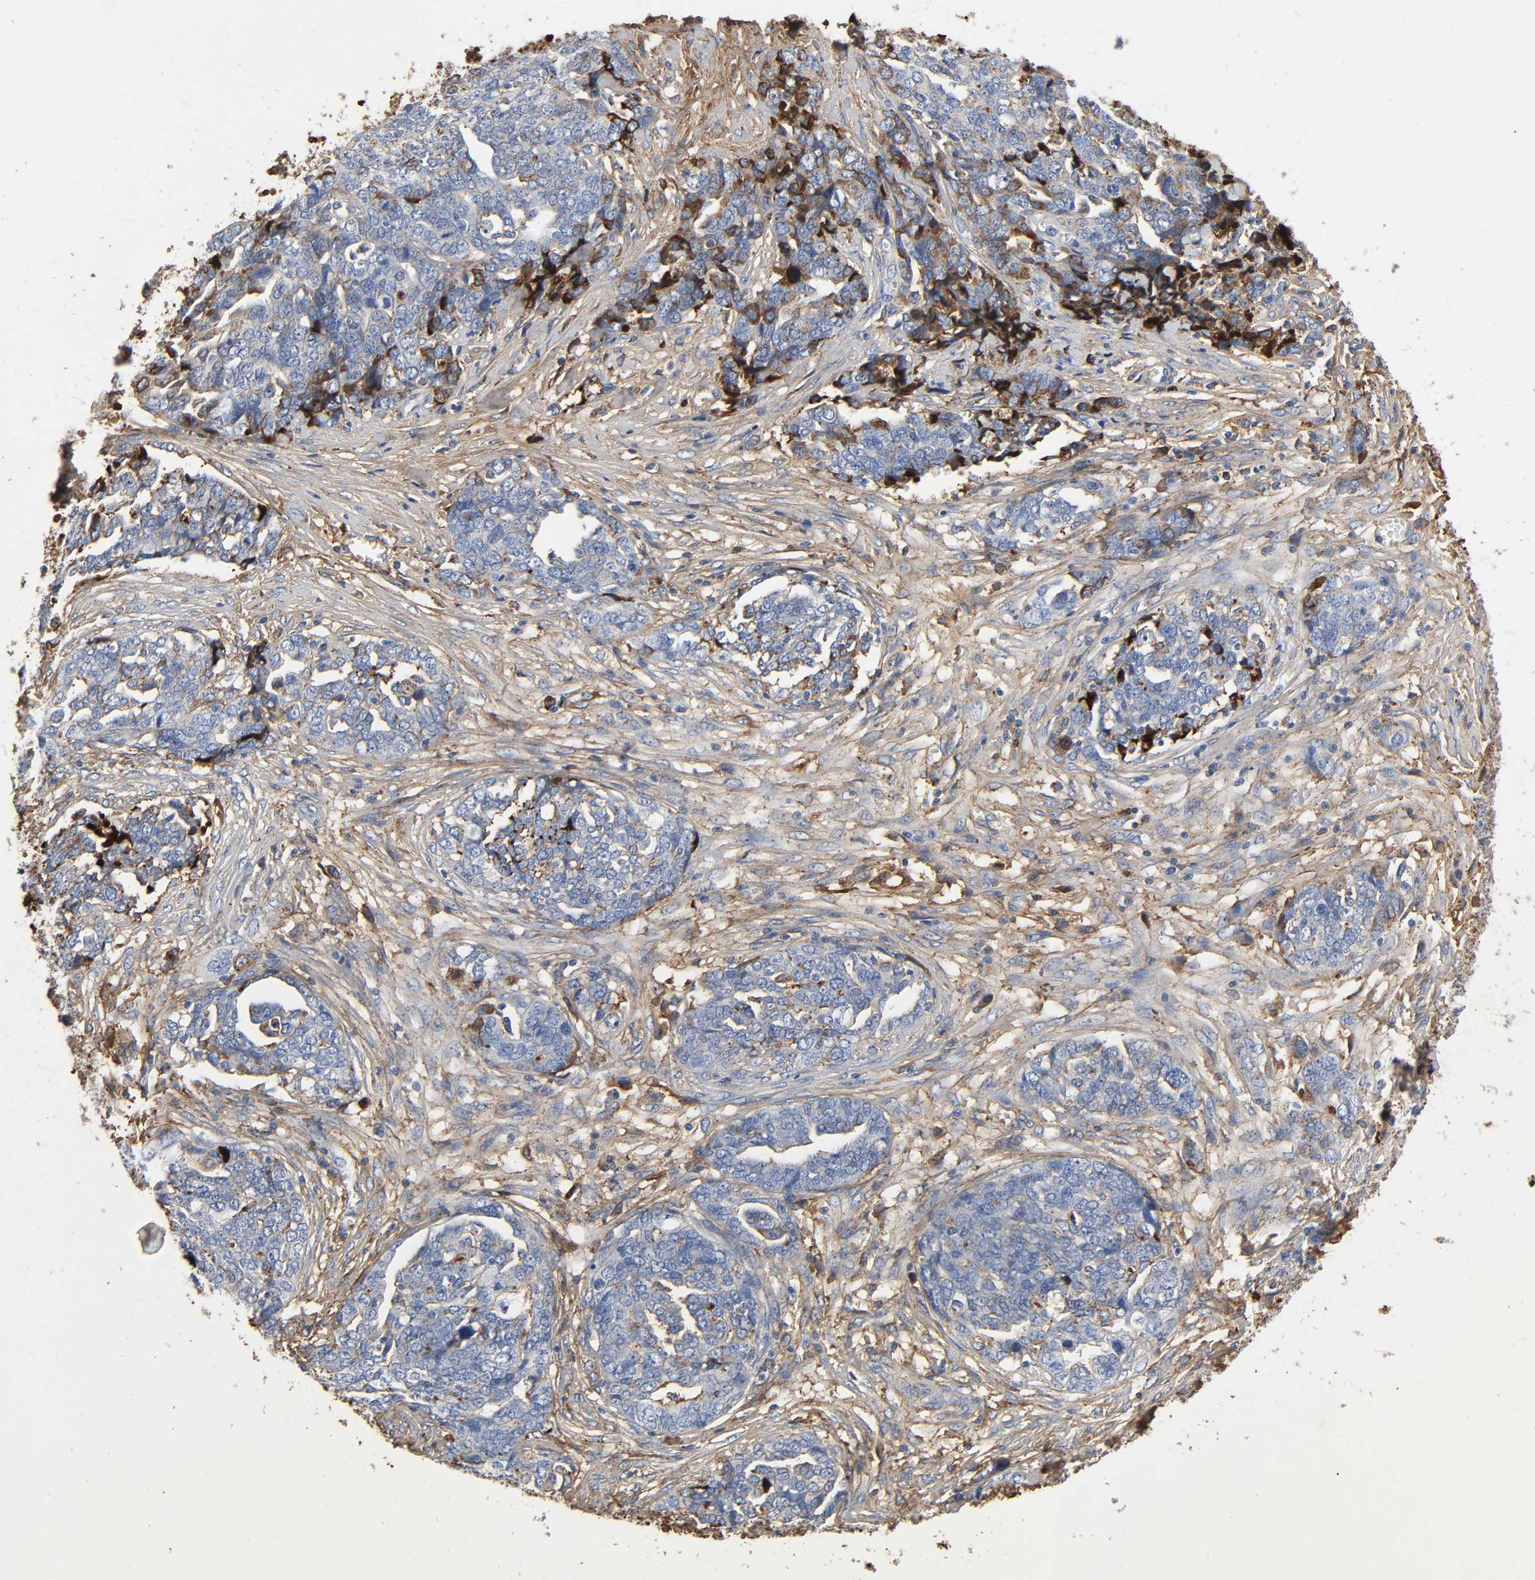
{"staining": {"intensity": "strong", "quantity": "<25%", "location": "cytoplasmic/membranous"}, "tissue": "ovarian cancer", "cell_type": "Tumor cells", "image_type": "cancer", "snomed": [{"axis": "morphology", "description": "Normal tissue, NOS"}, {"axis": "morphology", "description": "Cystadenocarcinoma, serous, NOS"}, {"axis": "topography", "description": "Fallopian tube"}, {"axis": "topography", "description": "Ovary"}], "caption": "Protein staining exhibits strong cytoplasmic/membranous staining in approximately <25% of tumor cells in serous cystadenocarcinoma (ovarian).", "gene": "C3", "patient": {"sex": "female", "age": 56}}